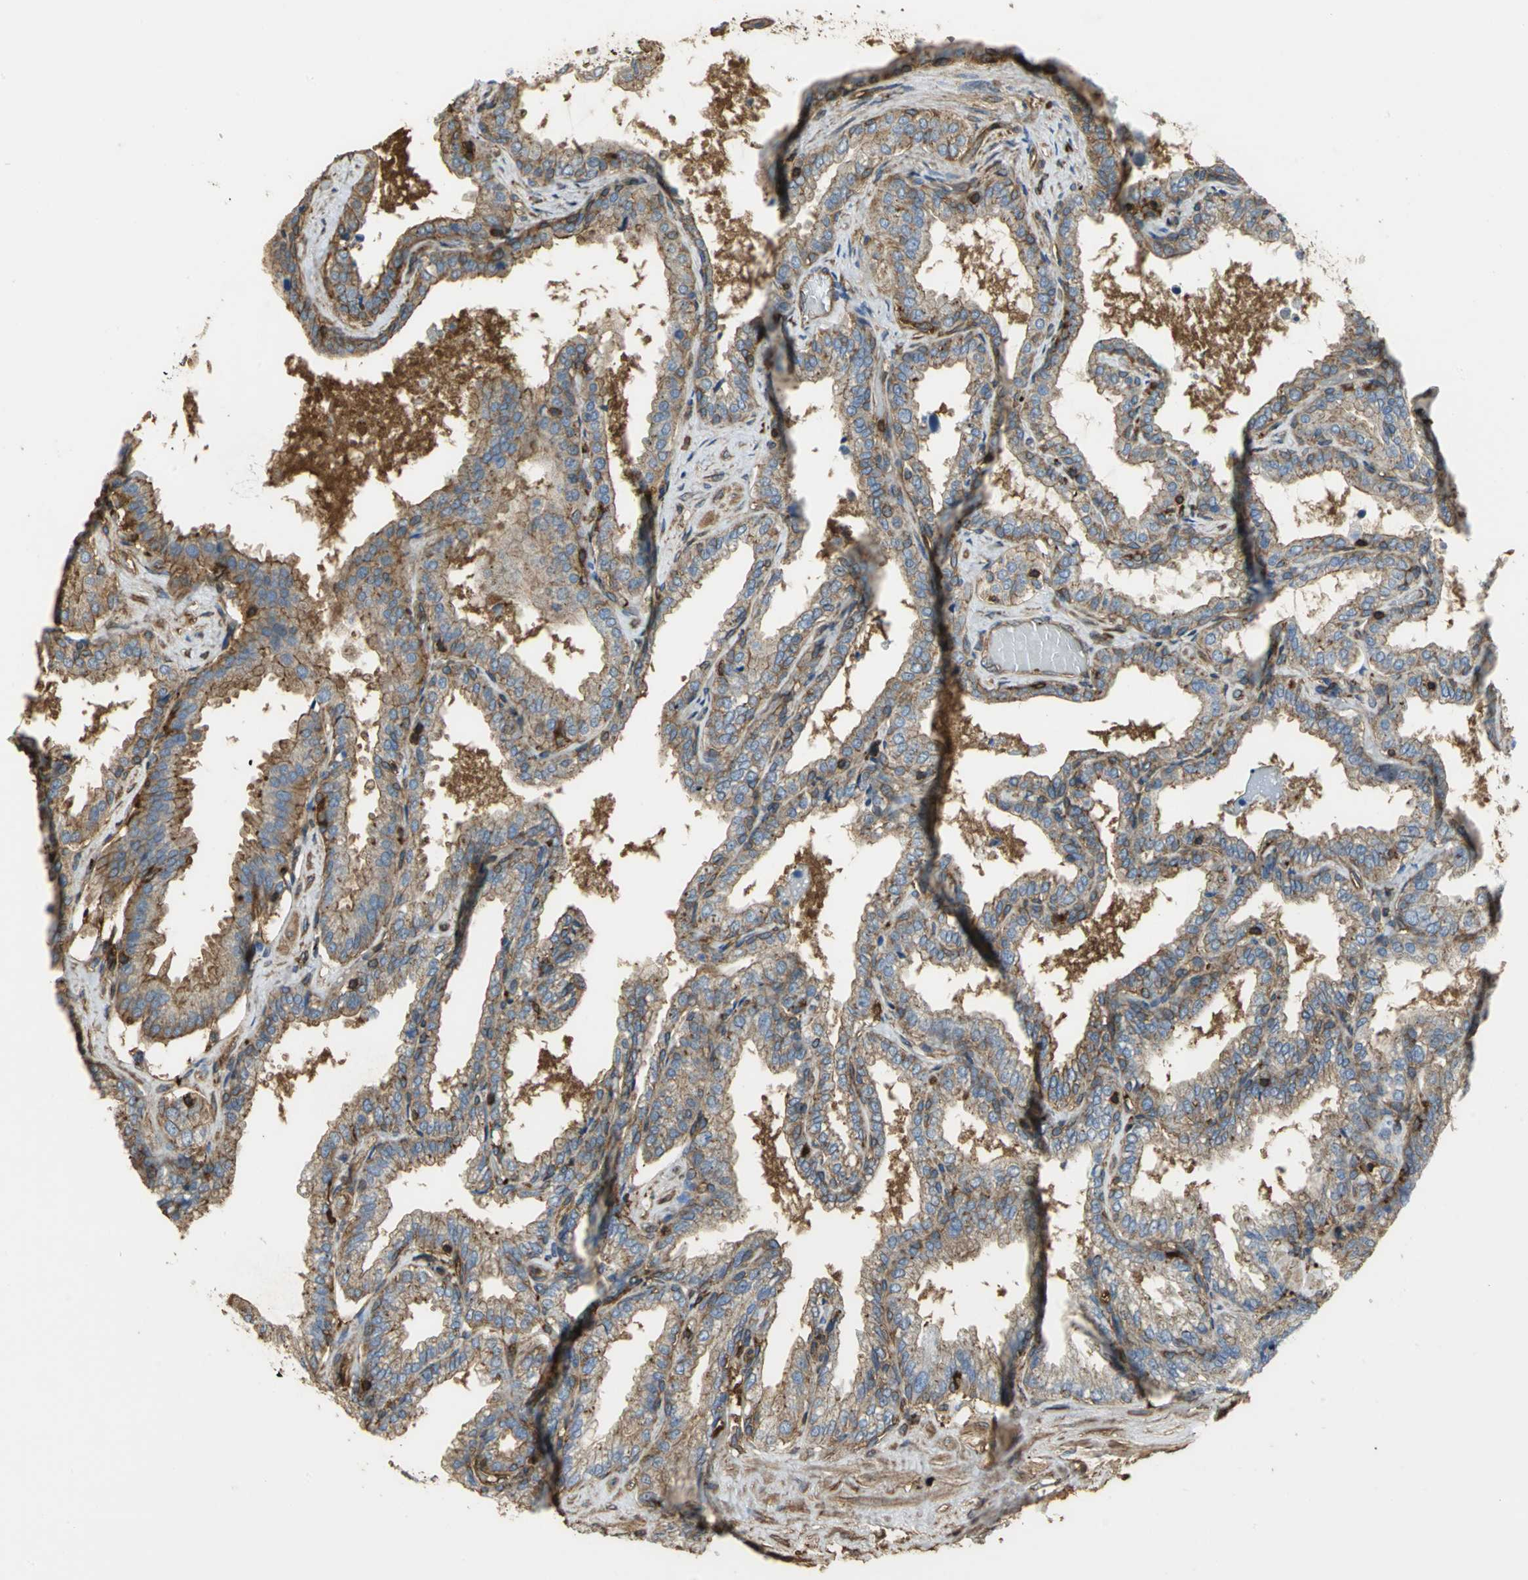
{"staining": {"intensity": "moderate", "quantity": ">75%", "location": "cytoplasmic/membranous"}, "tissue": "seminal vesicle", "cell_type": "Glandular cells", "image_type": "normal", "snomed": [{"axis": "morphology", "description": "Normal tissue, NOS"}, {"axis": "topography", "description": "Seminal veicle"}], "caption": "Immunohistochemistry of normal seminal vesicle reveals medium levels of moderate cytoplasmic/membranous staining in approximately >75% of glandular cells. (Brightfield microscopy of DAB IHC at high magnification).", "gene": "TLN1", "patient": {"sex": "male", "age": 46}}